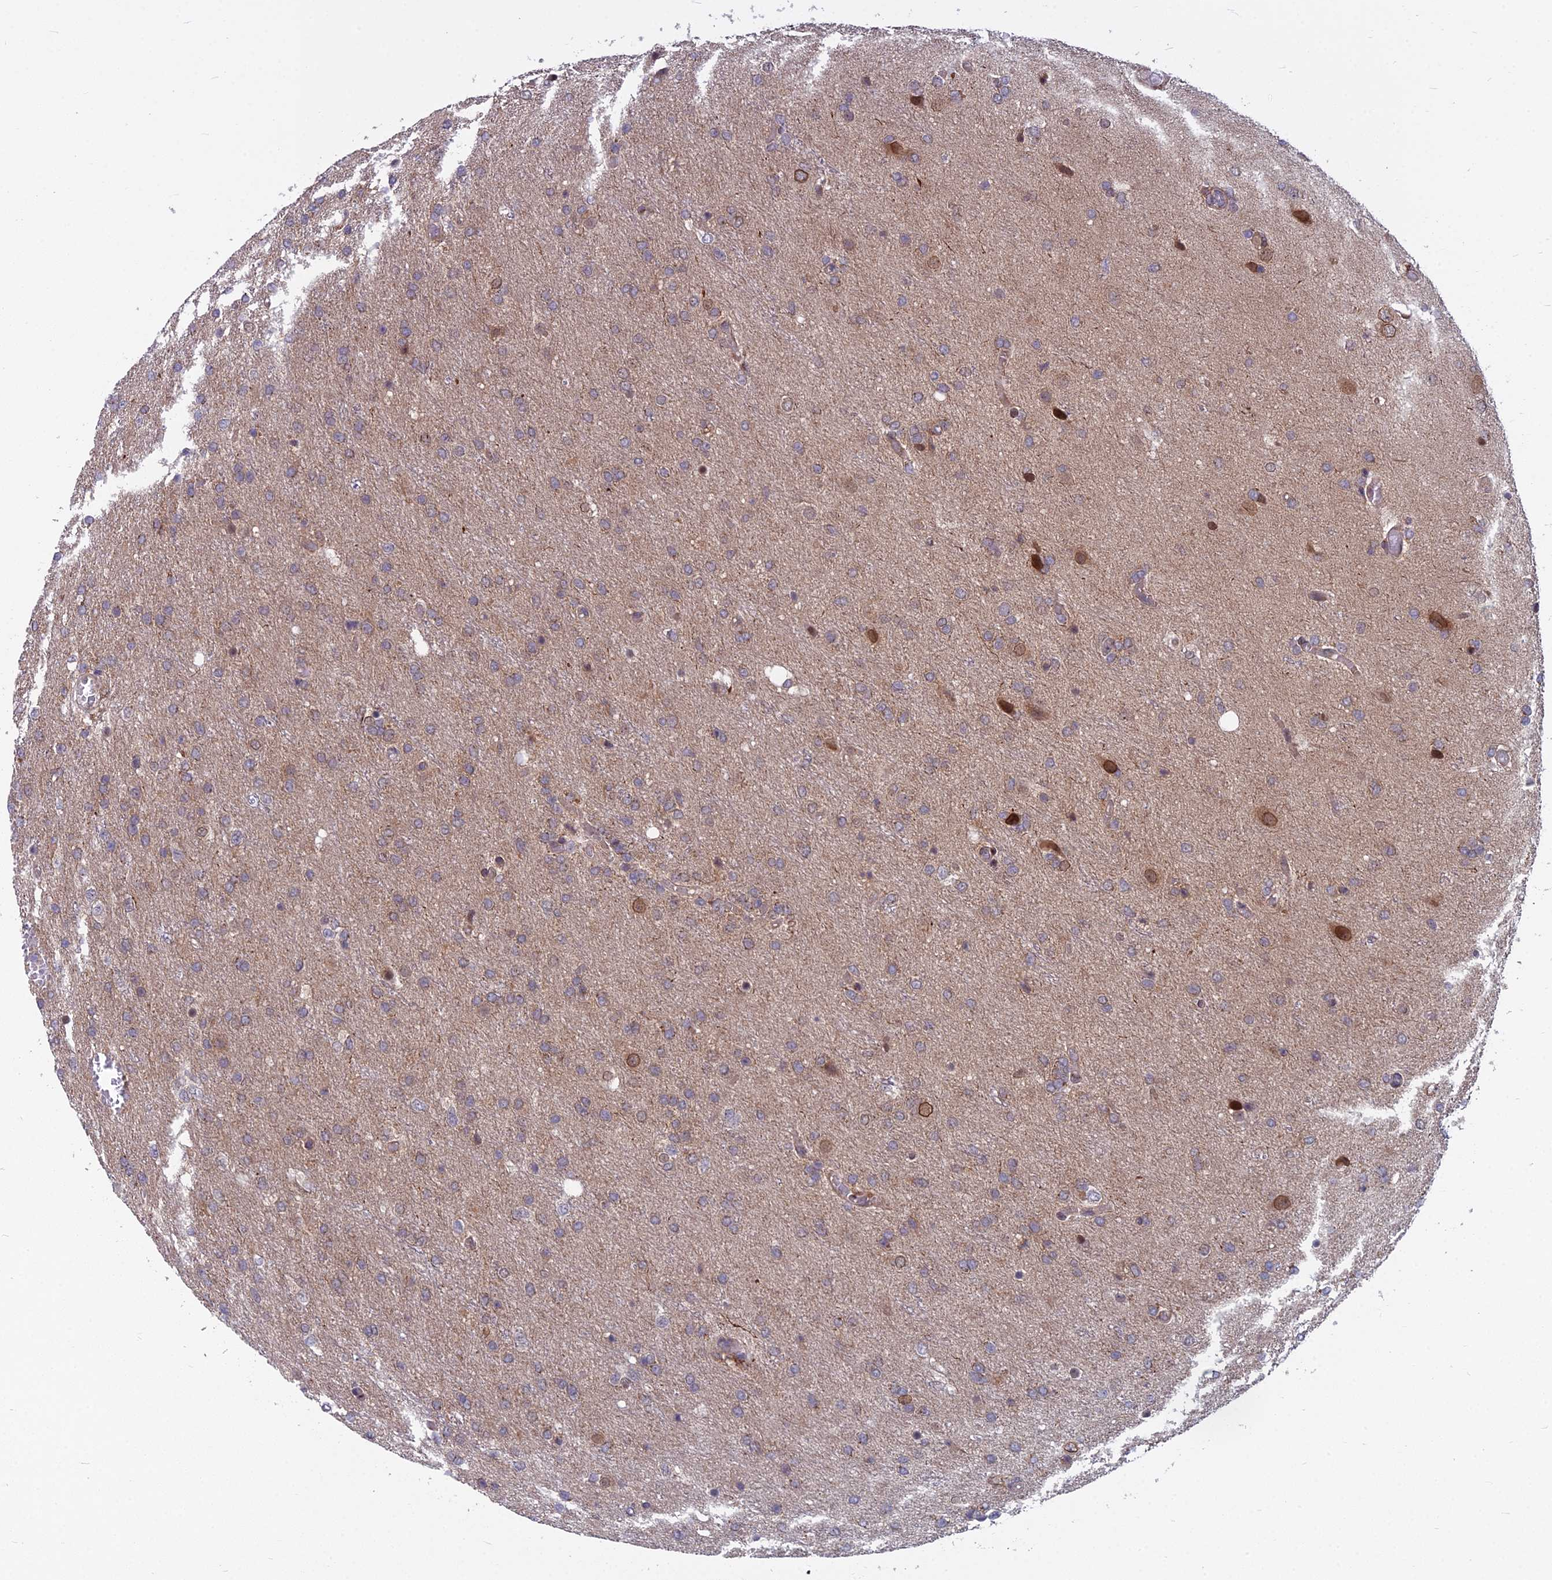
{"staining": {"intensity": "weak", "quantity": "<25%", "location": "cytoplasmic/membranous"}, "tissue": "glioma", "cell_type": "Tumor cells", "image_type": "cancer", "snomed": [{"axis": "morphology", "description": "Glioma, malignant, High grade"}, {"axis": "topography", "description": "Brain"}], "caption": "This is a micrograph of immunohistochemistry staining of glioma, which shows no staining in tumor cells. Nuclei are stained in blue.", "gene": "COMMD2", "patient": {"sex": "female", "age": 74}}